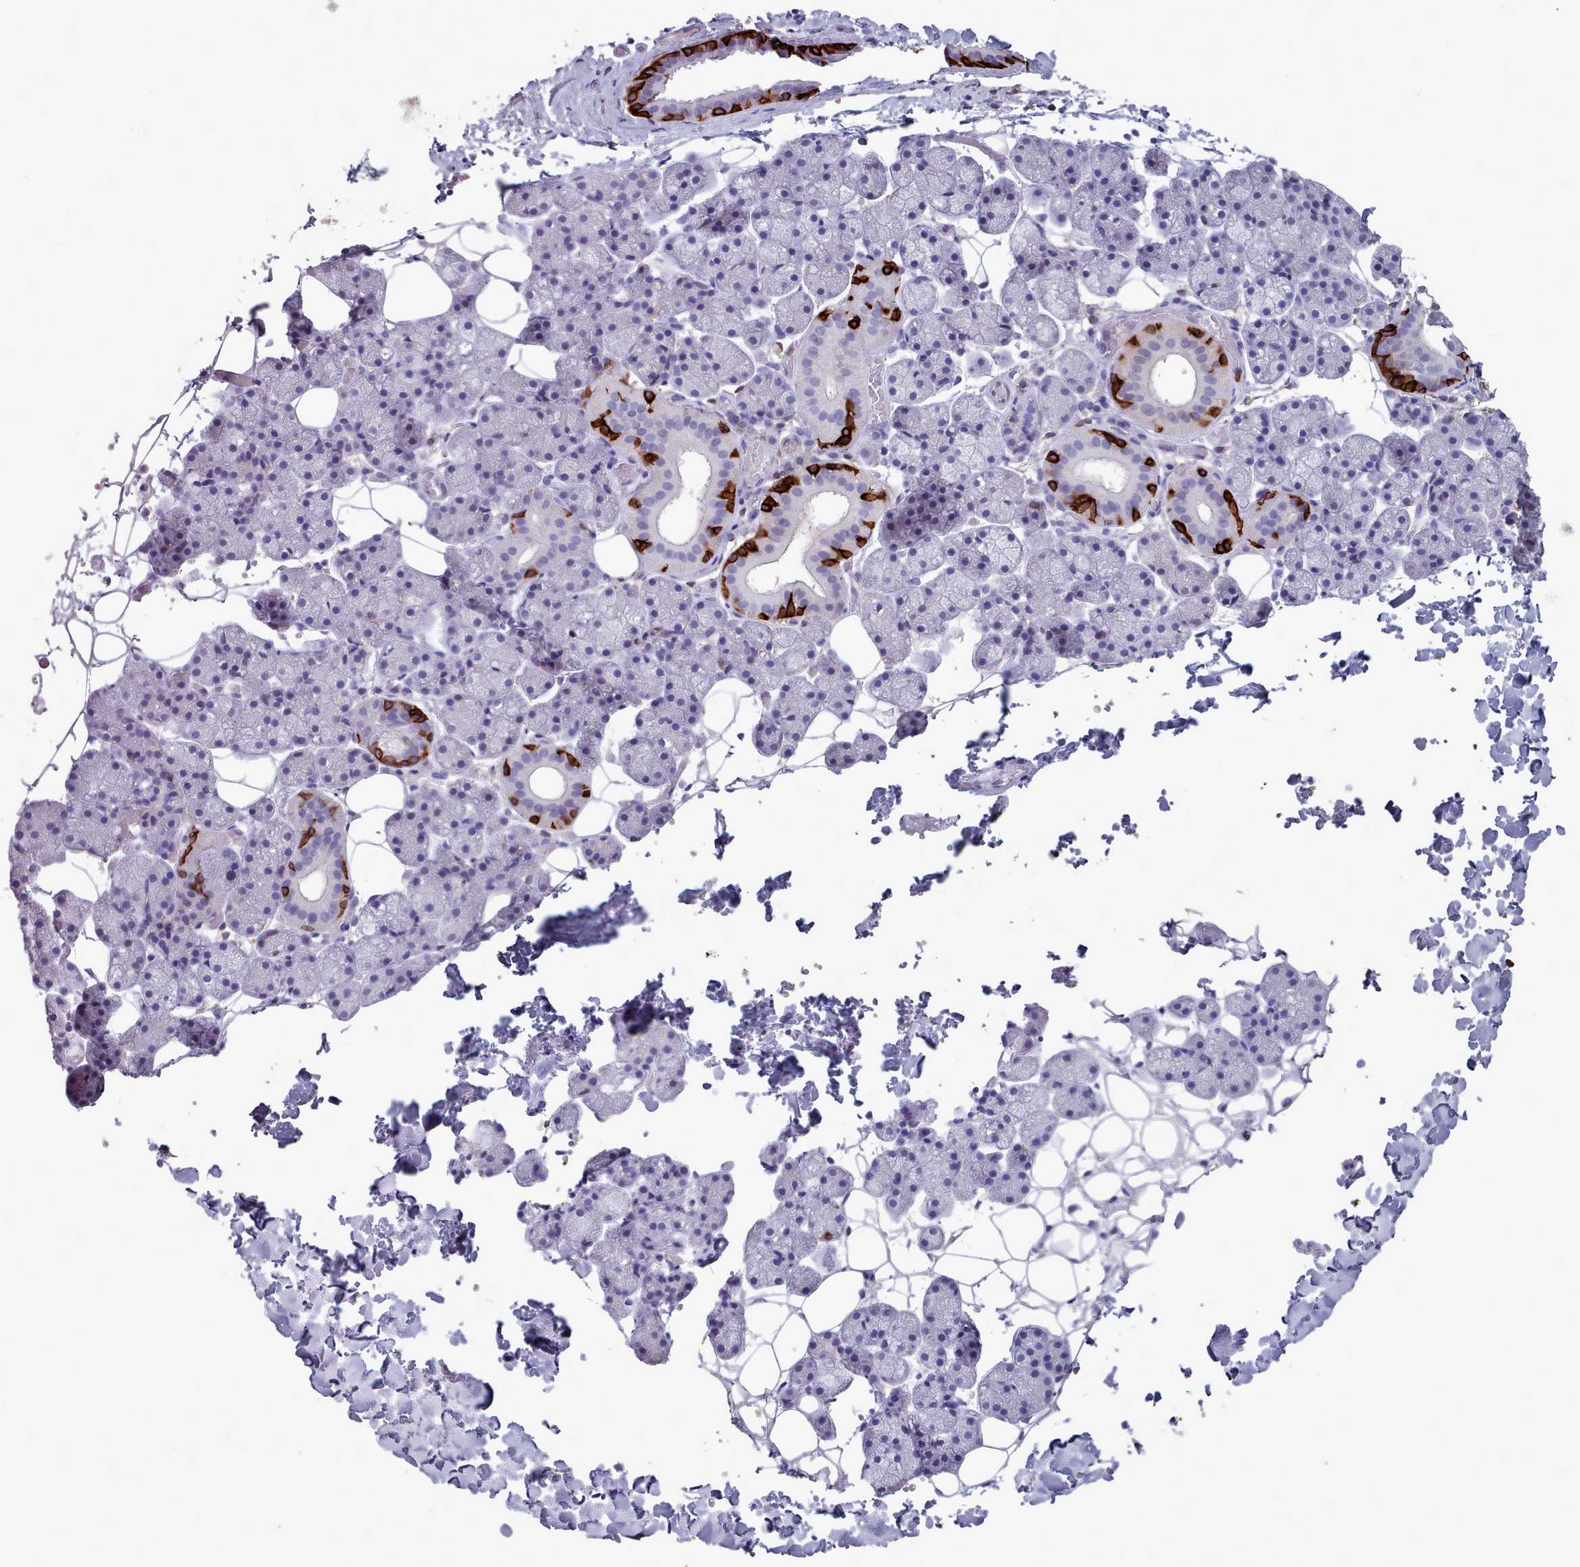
{"staining": {"intensity": "strong", "quantity": "<25%", "location": "cytoplasmic/membranous"}, "tissue": "salivary gland", "cell_type": "Glandular cells", "image_type": "normal", "snomed": [{"axis": "morphology", "description": "Normal tissue, NOS"}, {"axis": "topography", "description": "Salivary gland"}], "caption": "Immunohistochemistry (IHC) photomicrograph of normal human salivary gland stained for a protein (brown), which exhibits medium levels of strong cytoplasmic/membranous positivity in about <25% of glandular cells.", "gene": "RAC1", "patient": {"sex": "female", "age": 33}}